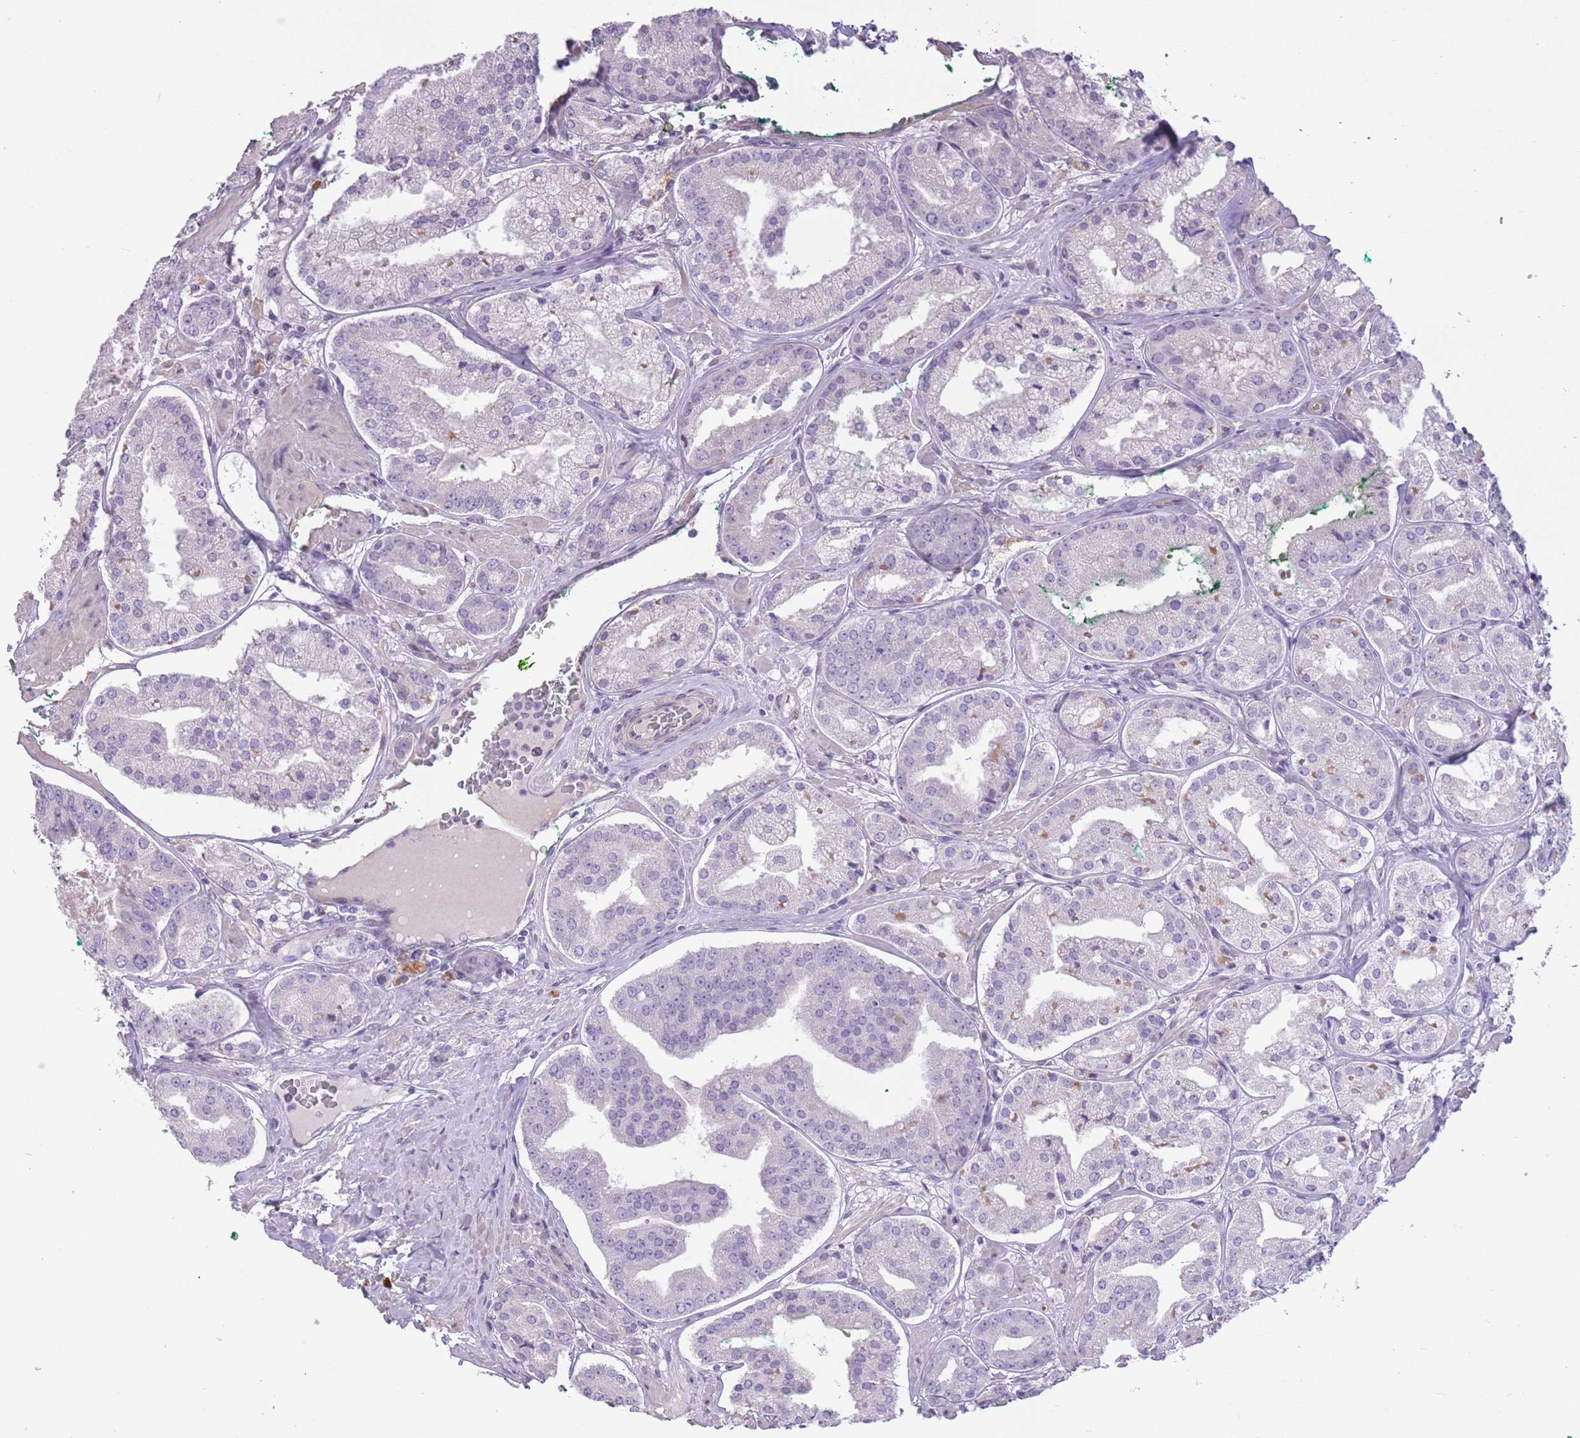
{"staining": {"intensity": "negative", "quantity": "none", "location": "none"}, "tissue": "prostate cancer", "cell_type": "Tumor cells", "image_type": "cancer", "snomed": [{"axis": "morphology", "description": "Adenocarcinoma, High grade"}, {"axis": "topography", "description": "Prostate"}], "caption": "Adenocarcinoma (high-grade) (prostate) stained for a protein using immunohistochemistry (IHC) reveals no staining tumor cells.", "gene": "WDR70", "patient": {"sex": "male", "age": 63}}